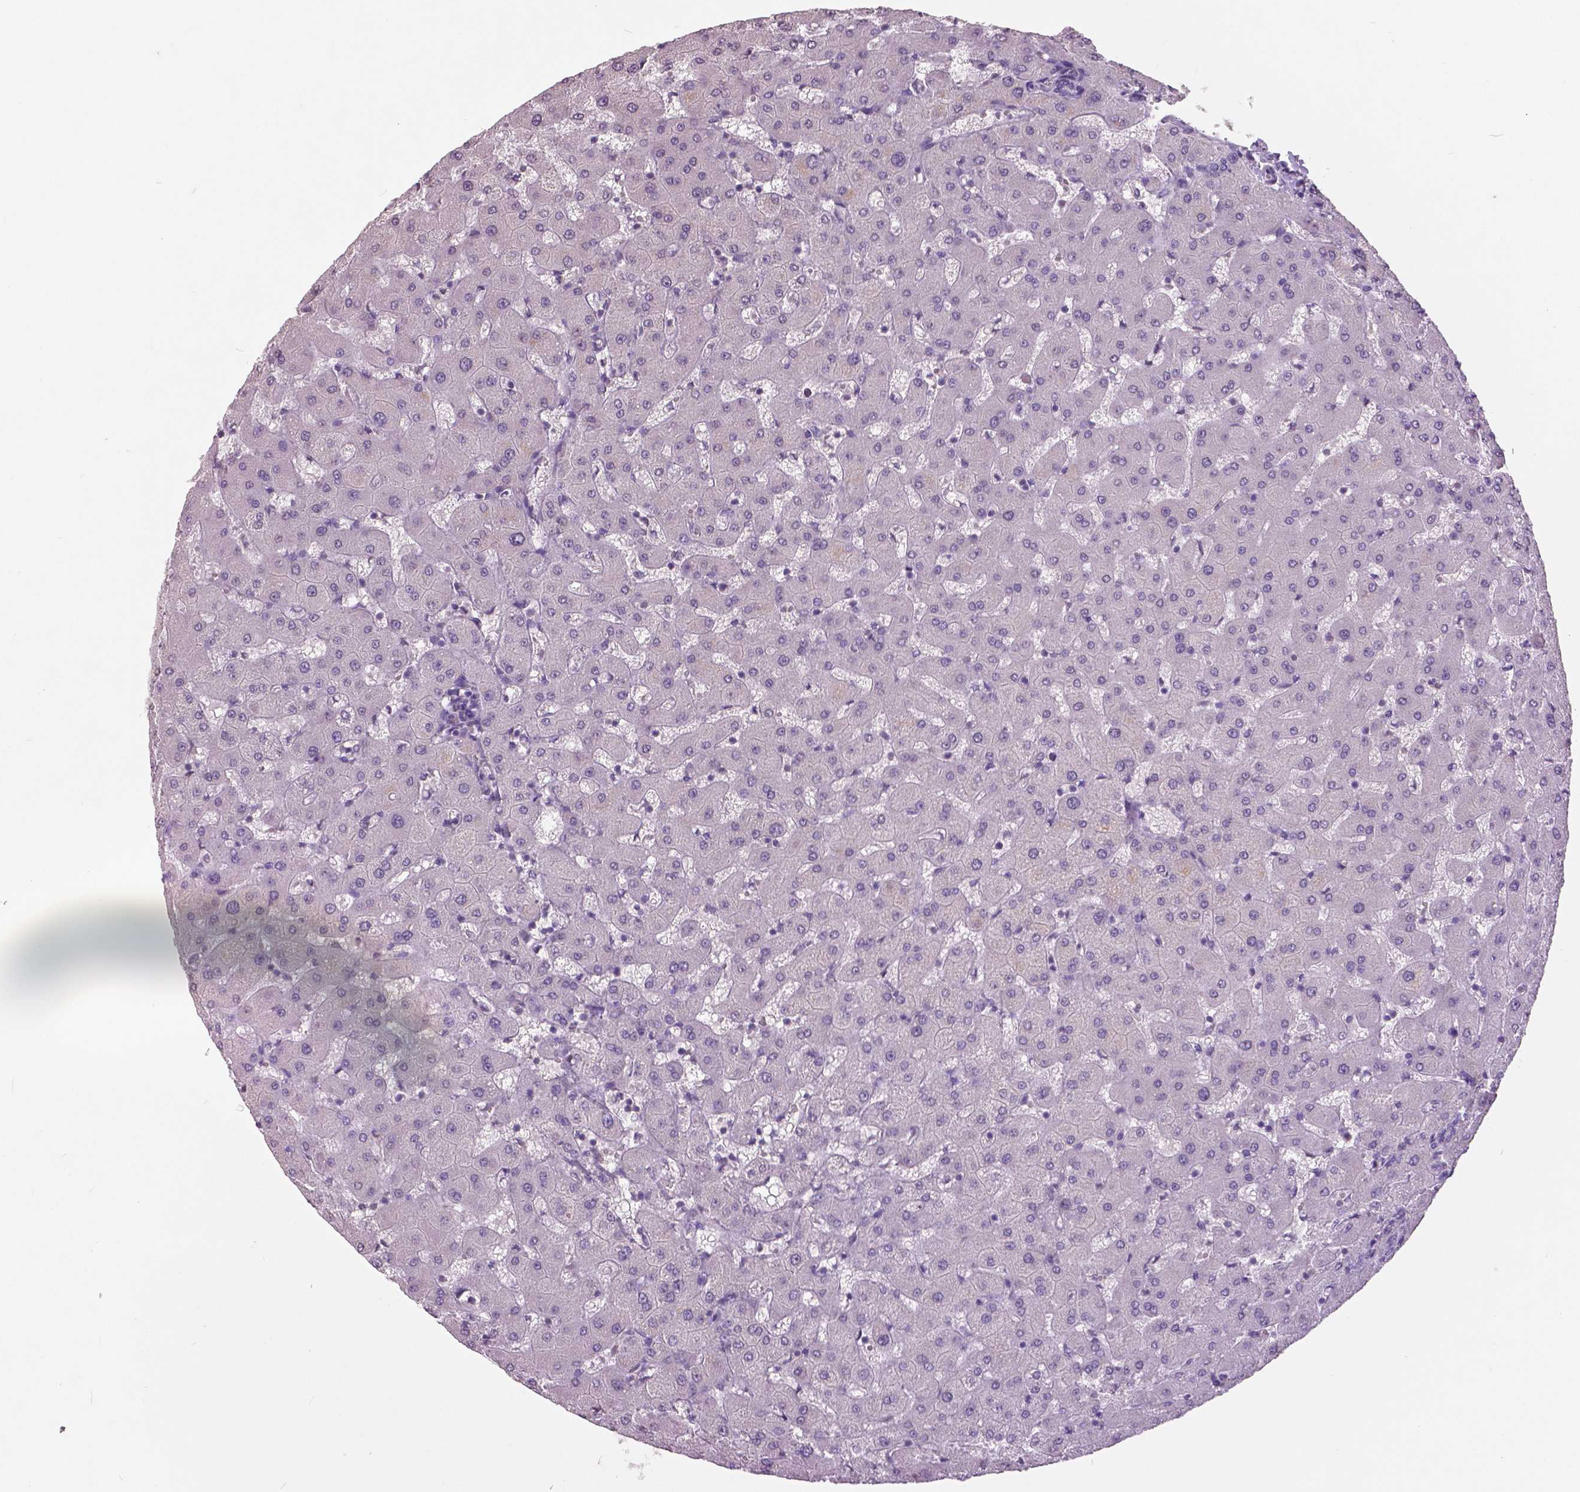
{"staining": {"intensity": "negative", "quantity": "none", "location": "none"}, "tissue": "liver", "cell_type": "Cholangiocytes", "image_type": "normal", "snomed": [{"axis": "morphology", "description": "Normal tissue, NOS"}, {"axis": "topography", "description": "Liver"}], "caption": "Protein analysis of unremarkable liver shows no significant positivity in cholangiocytes.", "gene": "GRIN2A", "patient": {"sex": "female", "age": 63}}